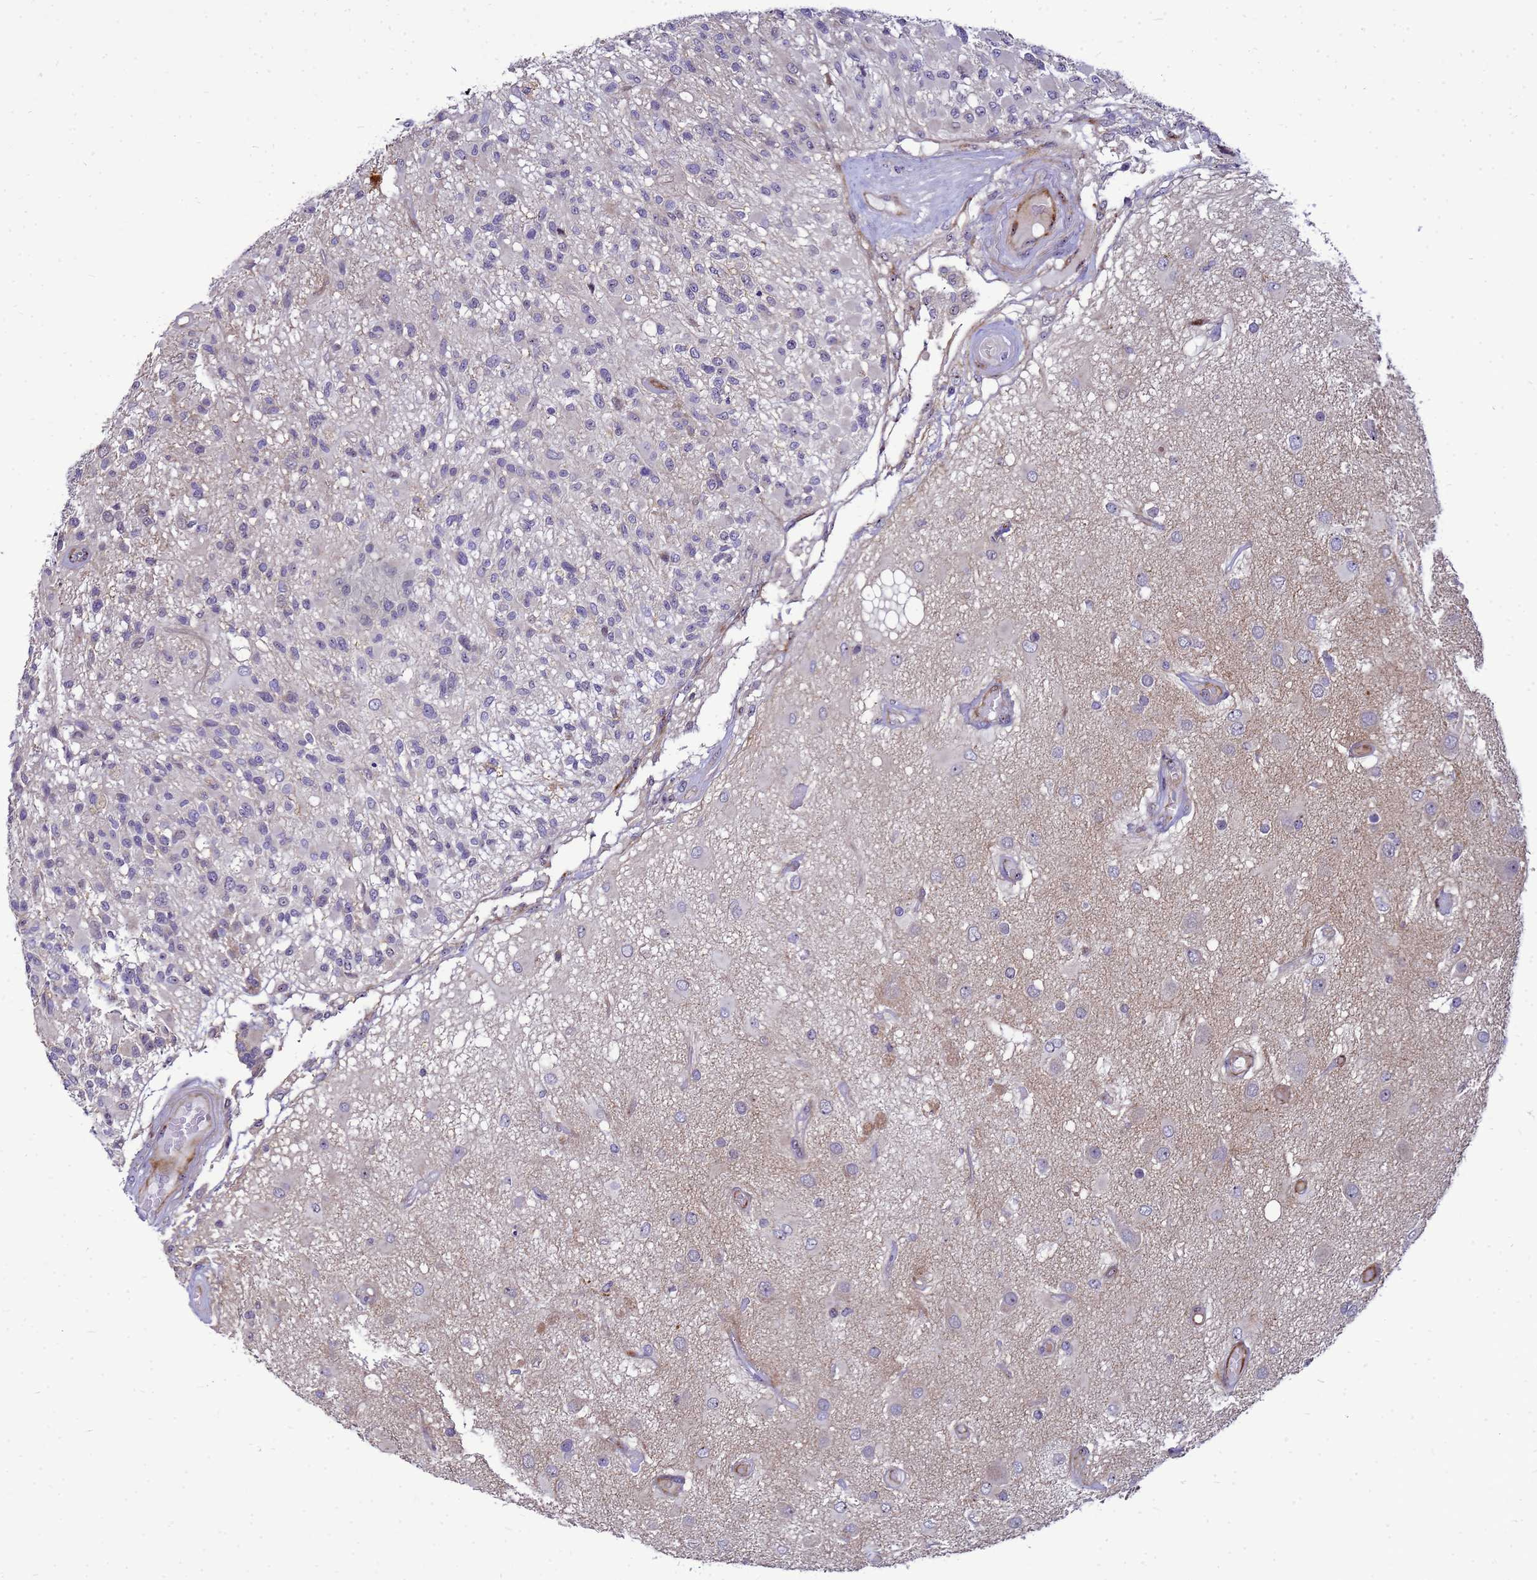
{"staining": {"intensity": "negative", "quantity": "none", "location": "none"}, "tissue": "glioma", "cell_type": "Tumor cells", "image_type": "cancer", "snomed": [{"axis": "morphology", "description": "Glioma, malignant, High grade"}, {"axis": "morphology", "description": "Glioblastoma, NOS"}, {"axis": "topography", "description": "Brain"}], "caption": "Immunohistochemistry image of neoplastic tissue: high-grade glioma (malignant) stained with DAB shows no significant protein staining in tumor cells. The staining was performed using DAB to visualize the protein expression in brown, while the nuclei were stained in blue with hematoxylin (Magnification: 20x).", "gene": "RSPO1", "patient": {"sex": "male", "age": 60}}